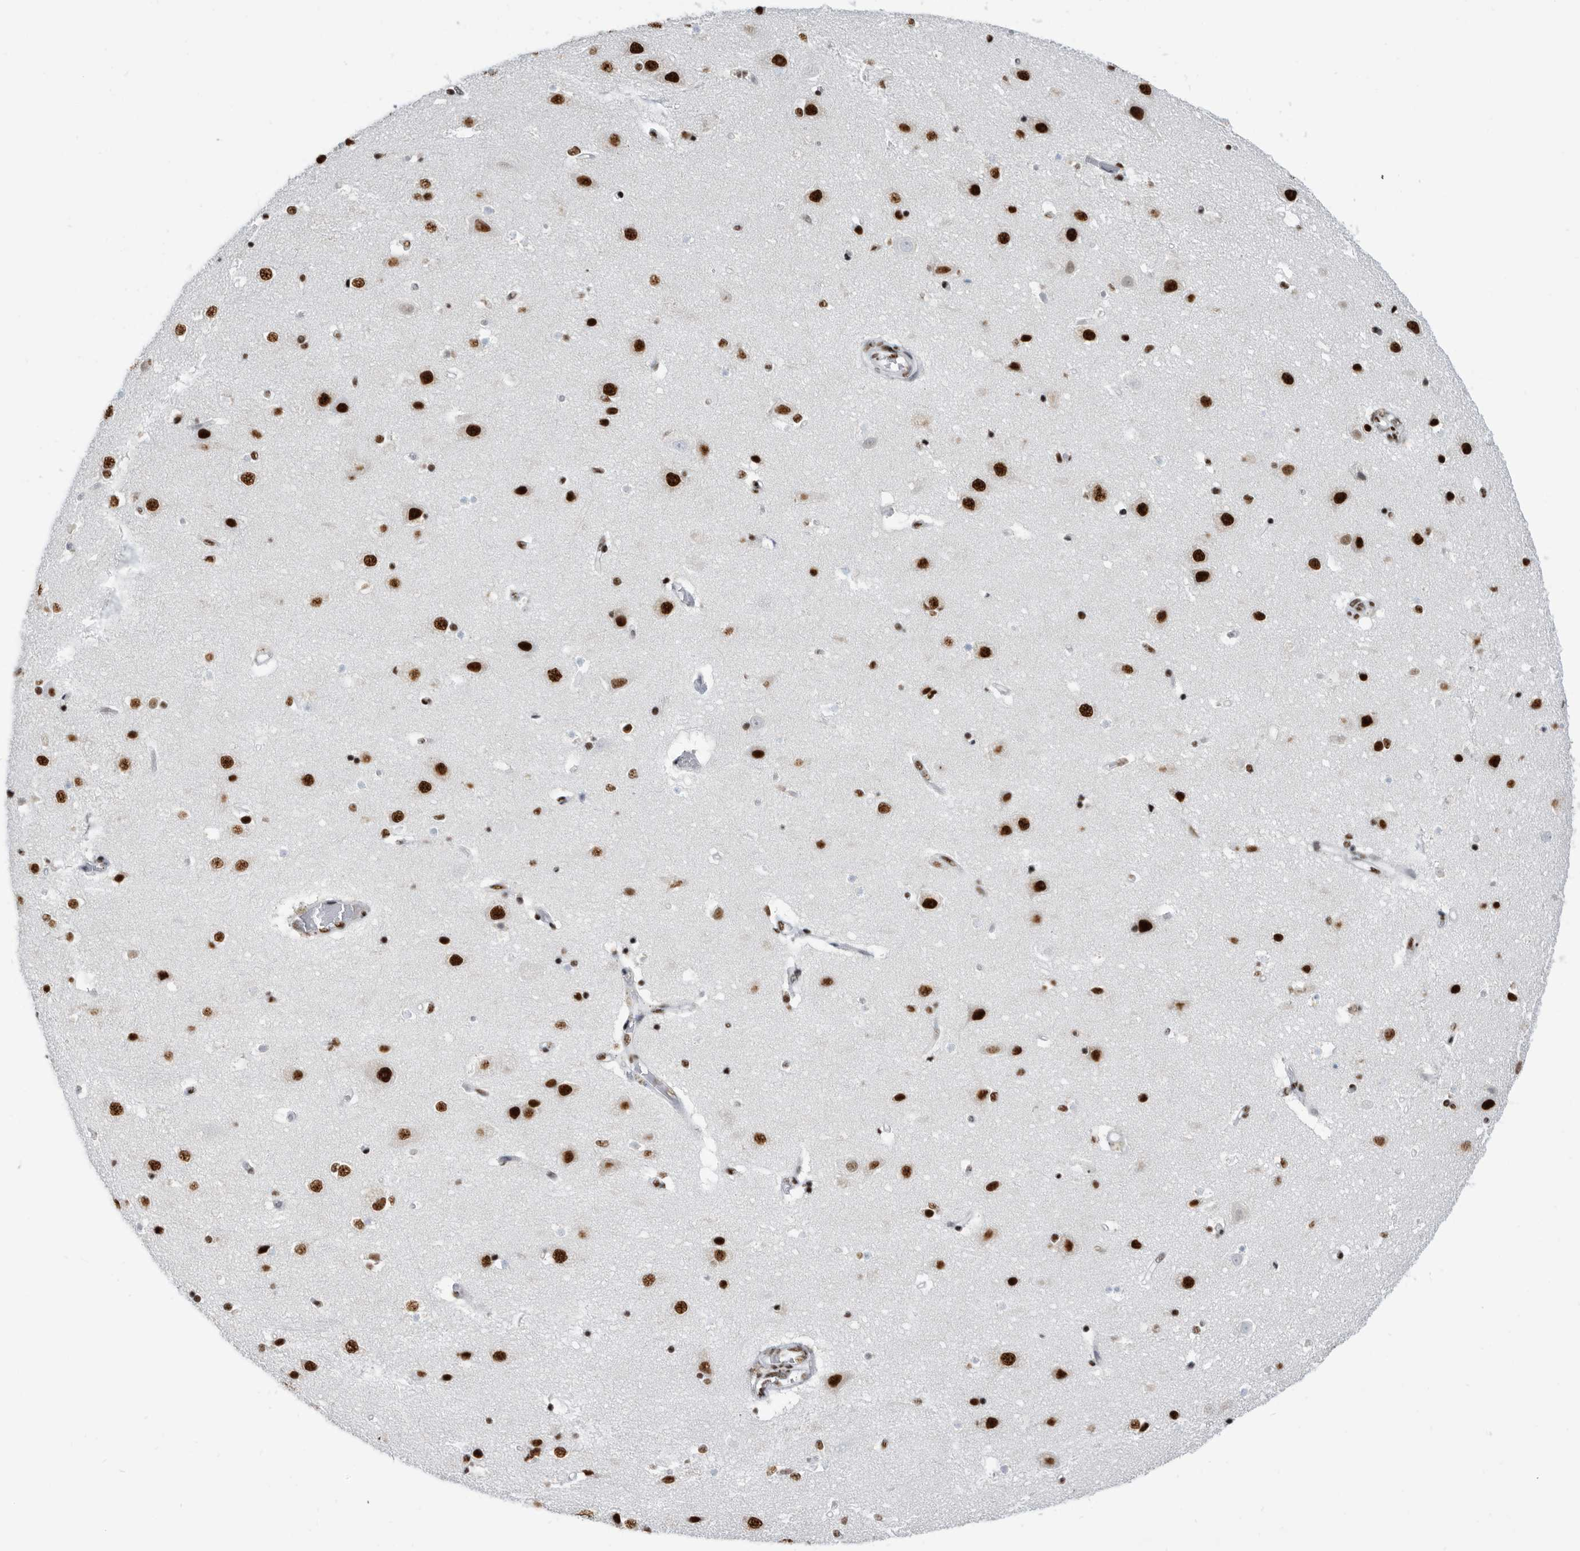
{"staining": {"intensity": "moderate", "quantity": ">75%", "location": "nuclear"}, "tissue": "cerebral cortex", "cell_type": "Endothelial cells", "image_type": "normal", "snomed": [{"axis": "morphology", "description": "Normal tissue, NOS"}, {"axis": "topography", "description": "Cerebral cortex"}], "caption": "High-magnification brightfield microscopy of normal cerebral cortex stained with DAB (3,3'-diaminobenzidine) (brown) and counterstained with hematoxylin (blue). endothelial cells exhibit moderate nuclear expression is seen in approximately>75% of cells. (DAB (3,3'-diaminobenzidine) IHC, brown staining for protein, blue staining for nuclei).", "gene": "SF3A1", "patient": {"sex": "male", "age": 54}}